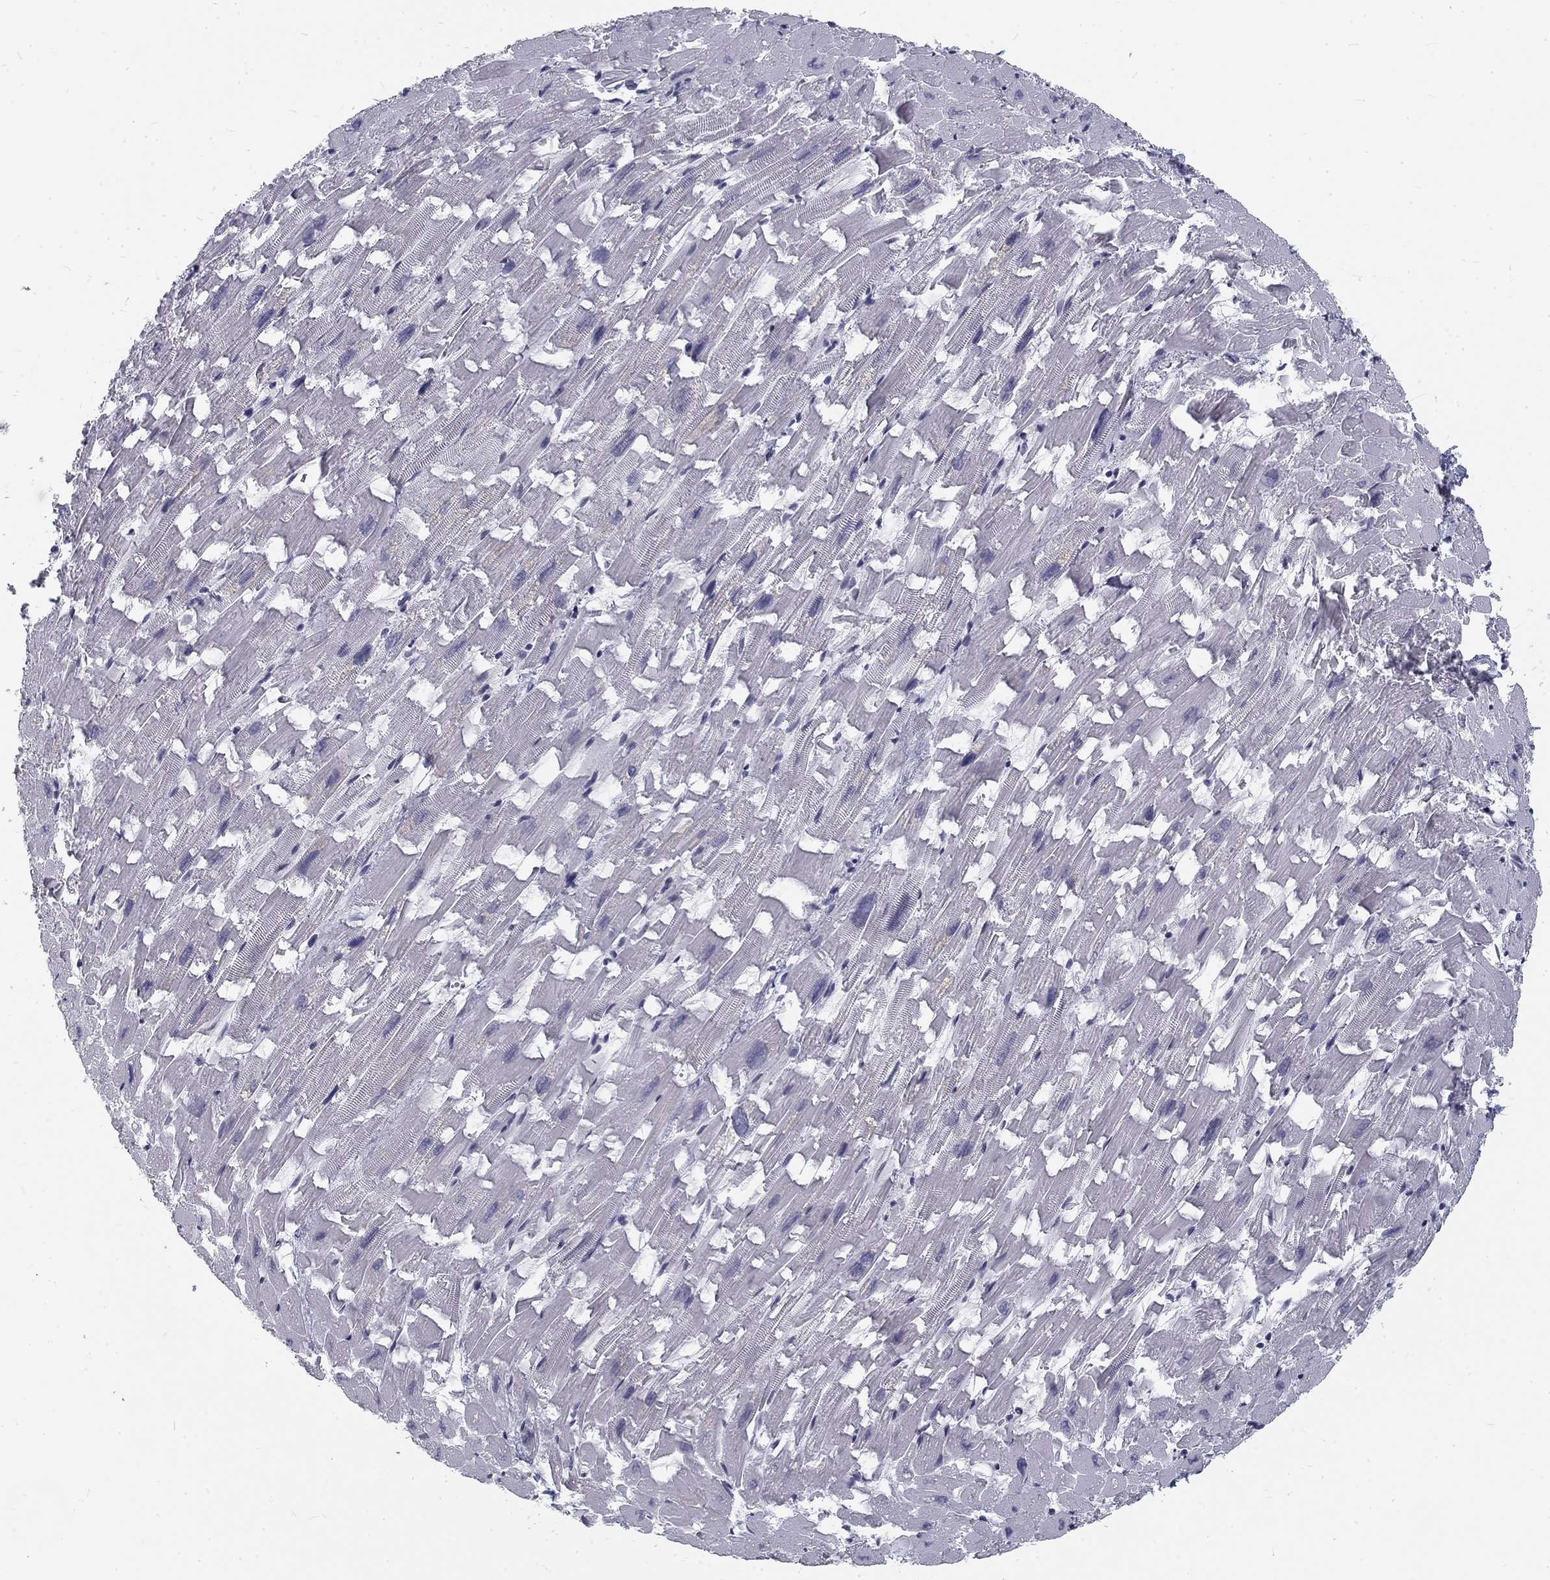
{"staining": {"intensity": "negative", "quantity": "none", "location": "none"}, "tissue": "heart muscle", "cell_type": "Cardiomyocytes", "image_type": "normal", "snomed": [{"axis": "morphology", "description": "Normal tissue, NOS"}, {"axis": "topography", "description": "Heart"}], "caption": "The image exhibits no staining of cardiomyocytes in normal heart muscle. (Stains: DAB (3,3'-diaminobenzidine) immunohistochemistry (IHC) with hematoxylin counter stain, Microscopy: brightfield microscopy at high magnification).", "gene": "SNORC", "patient": {"sex": "female", "age": 64}}